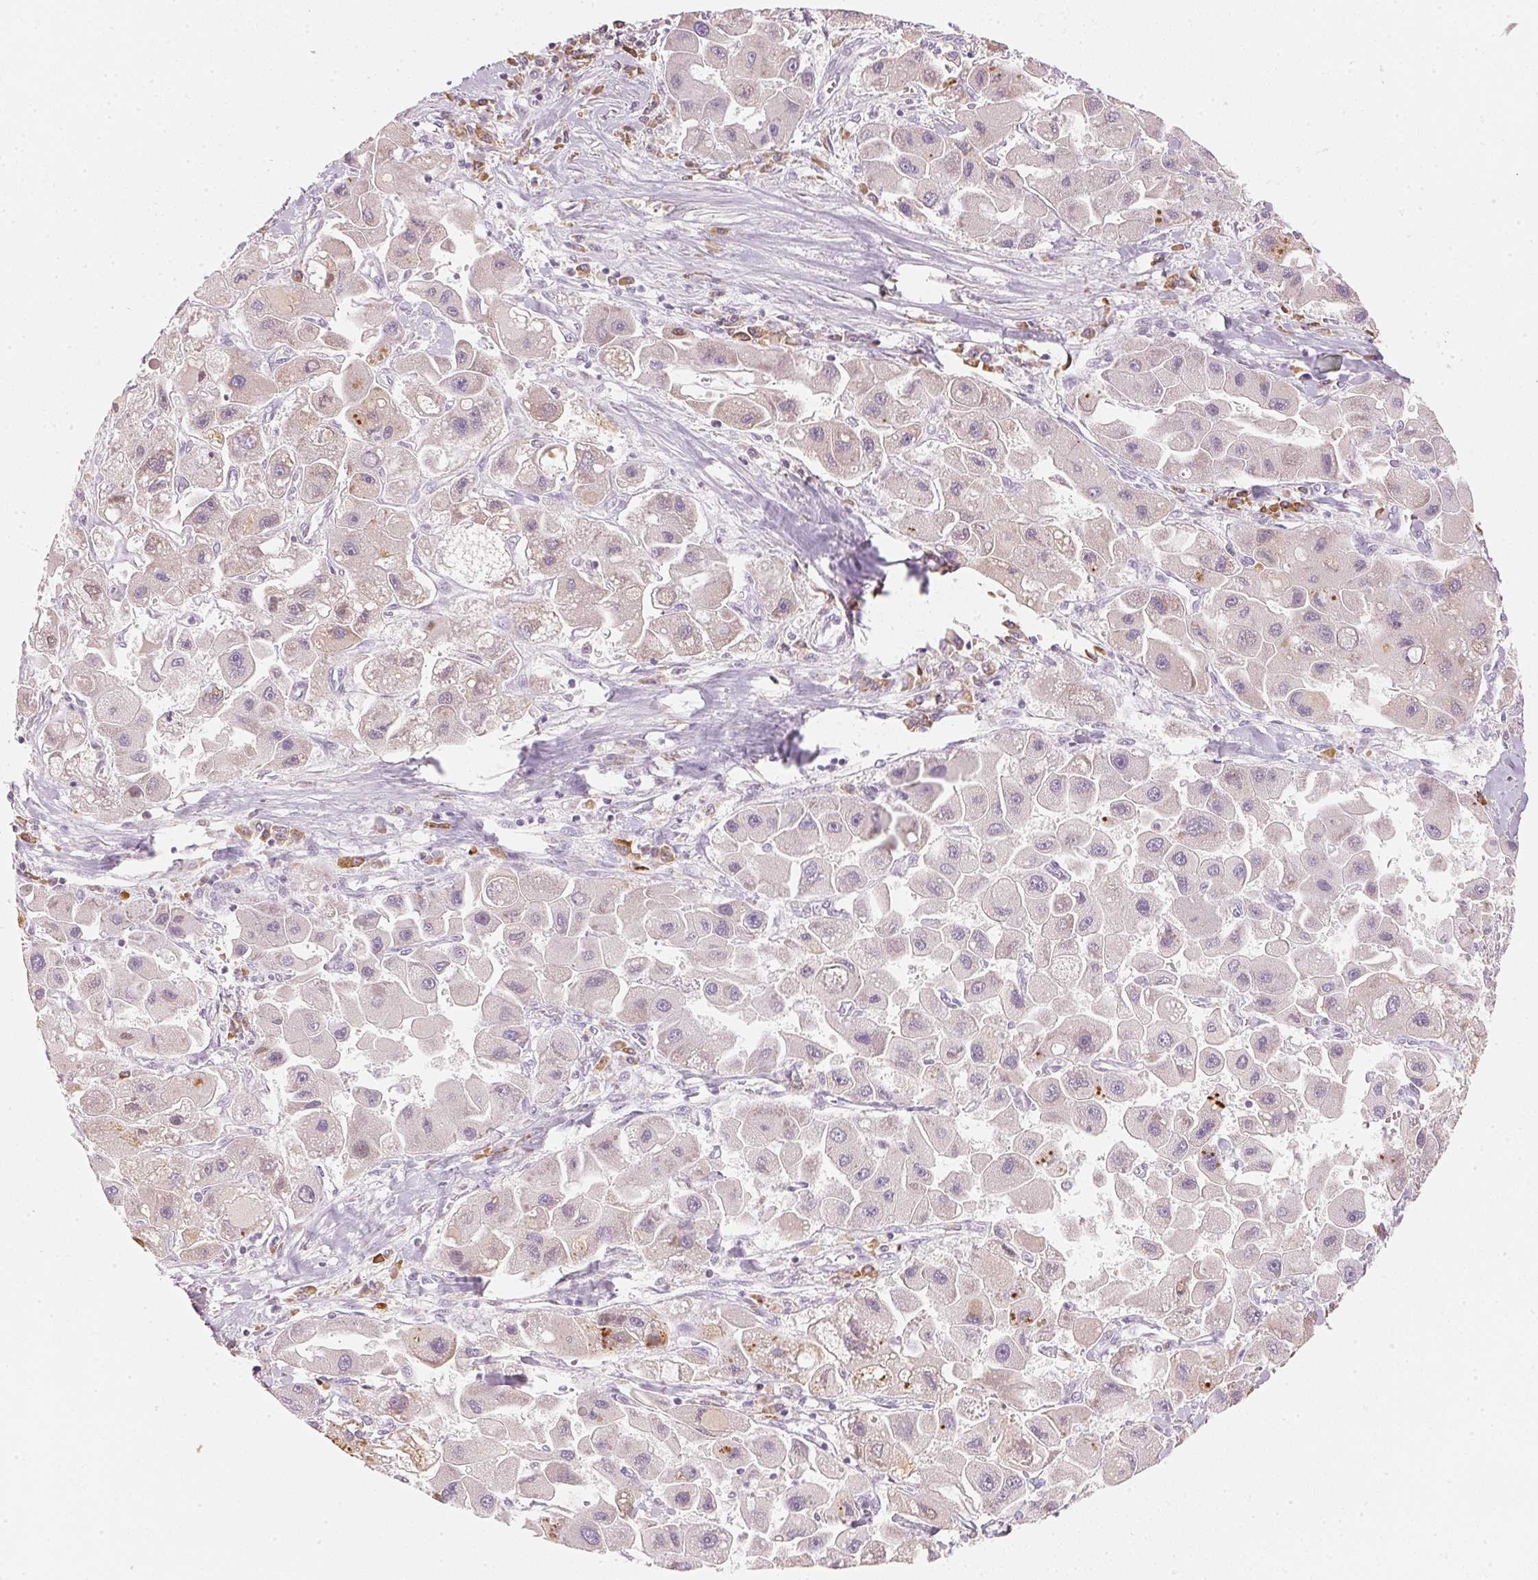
{"staining": {"intensity": "moderate", "quantity": "<25%", "location": "cytoplasmic/membranous"}, "tissue": "liver cancer", "cell_type": "Tumor cells", "image_type": "cancer", "snomed": [{"axis": "morphology", "description": "Carcinoma, Hepatocellular, NOS"}, {"axis": "topography", "description": "Liver"}], "caption": "High-magnification brightfield microscopy of hepatocellular carcinoma (liver) stained with DAB (3,3'-diaminobenzidine) (brown) and counterstained with hematoxylin (blue). tumor cells exhibit moderate cytoplasmic/membranous positivity is present in about<25% of cells.", "gene": "RMDN2", "patient": {"sex": "male", "age": 24}}